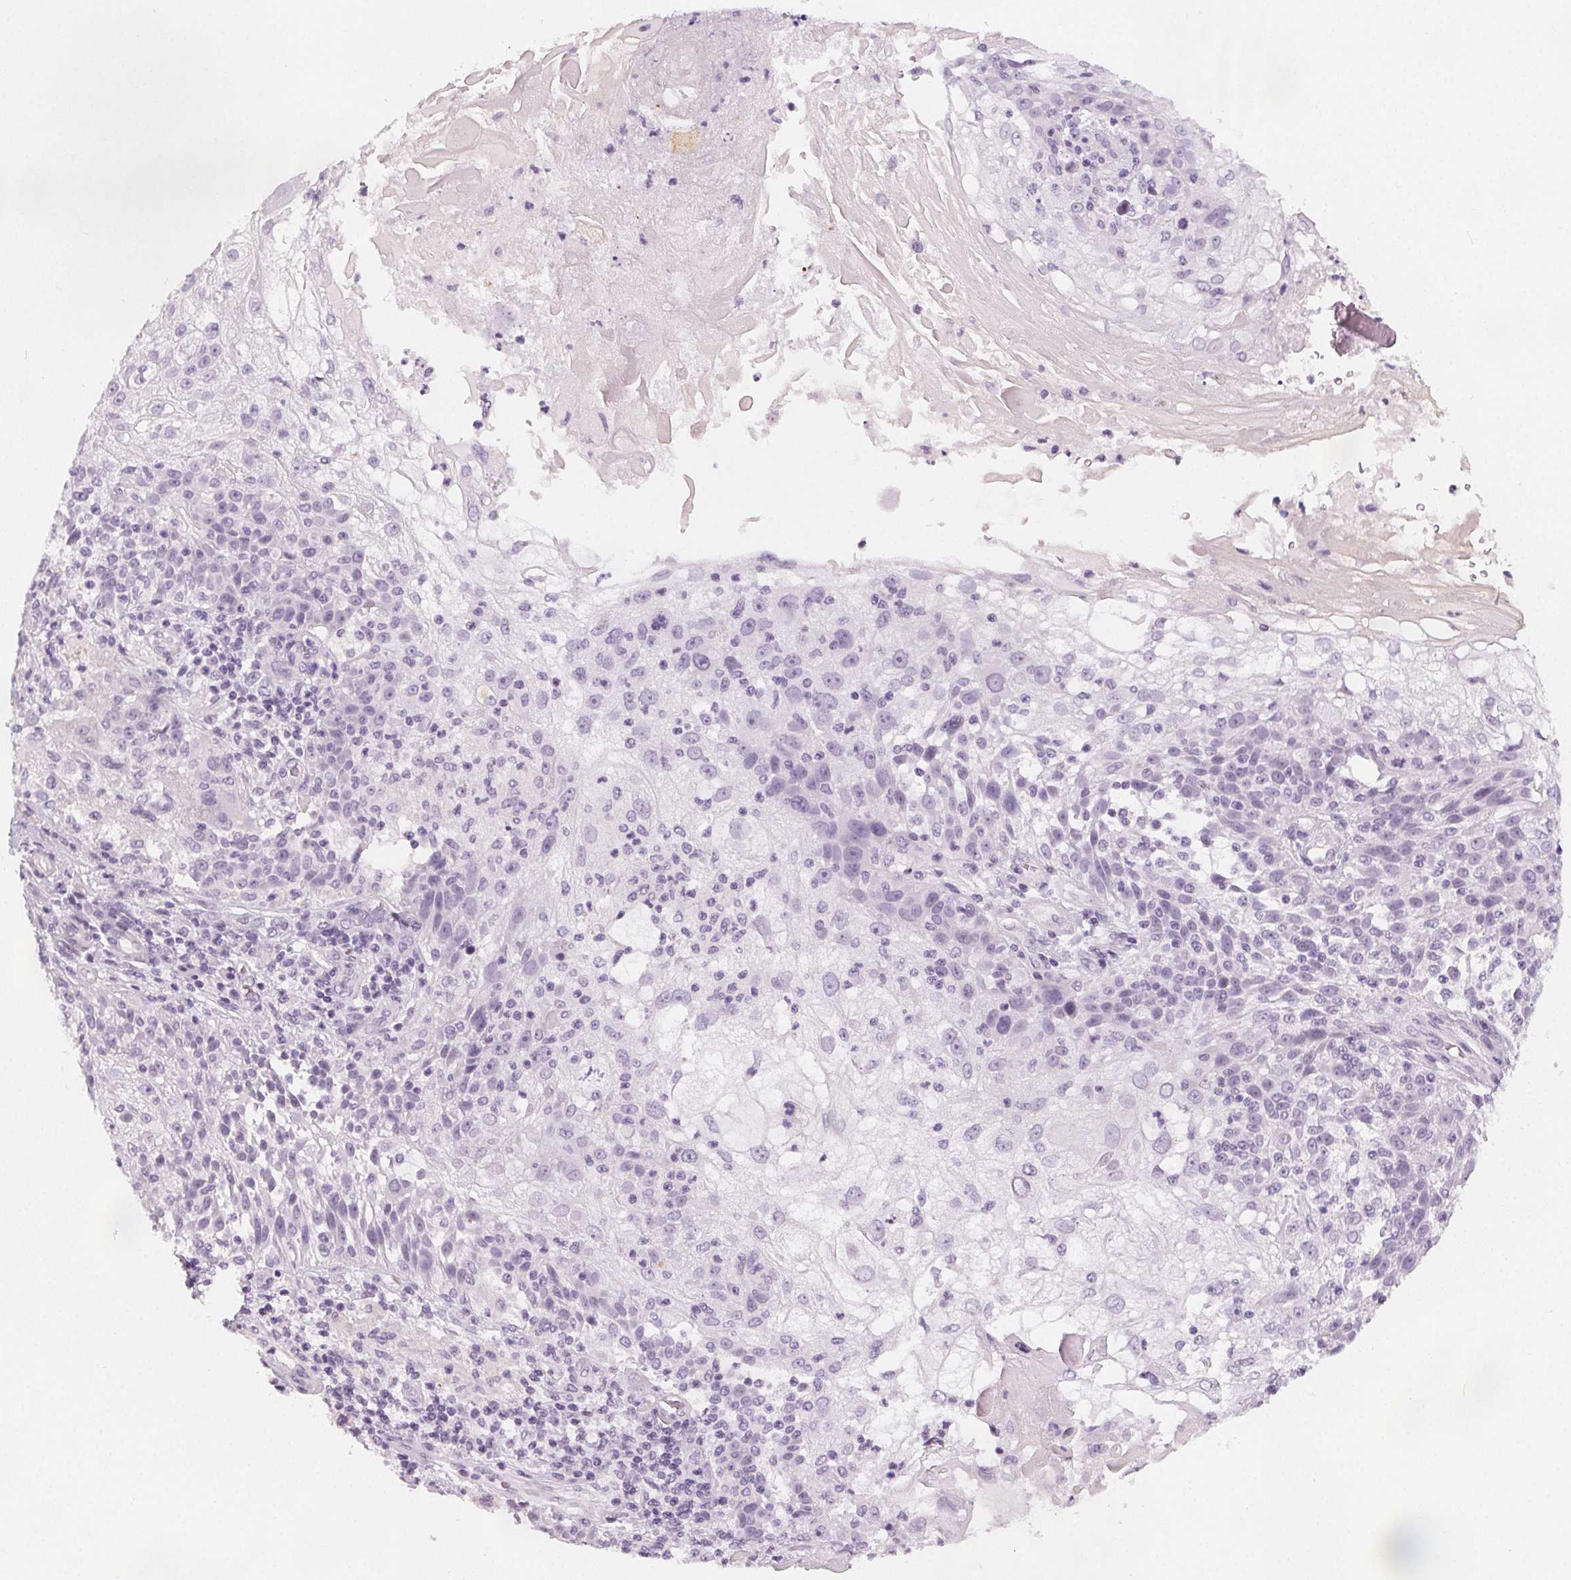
{"staining": {"intensity": "negative", "quantity": "none", "location": "none"}, "tissue": "skin cancer", "cell_type": "Tumor cells", "image_type": "cancer", "snomed": [{"axis": "morphology", "description": "Normal tissue, NOS"}, {"axis": "morphology", "description": "Squamous cell carcinoma, NOS"}, {"axis": "topography", "description": "Skin"}], "caption": "Immunohistochemistry (IHC) histopathology image of skin squamous cell carcinoma stained for a protein (brown), which reveals no positivity in tumor cells. Nuclei are stained in blue.", "gene": "SLC5A12", "patient": {"sex": "female", "age": 83}}